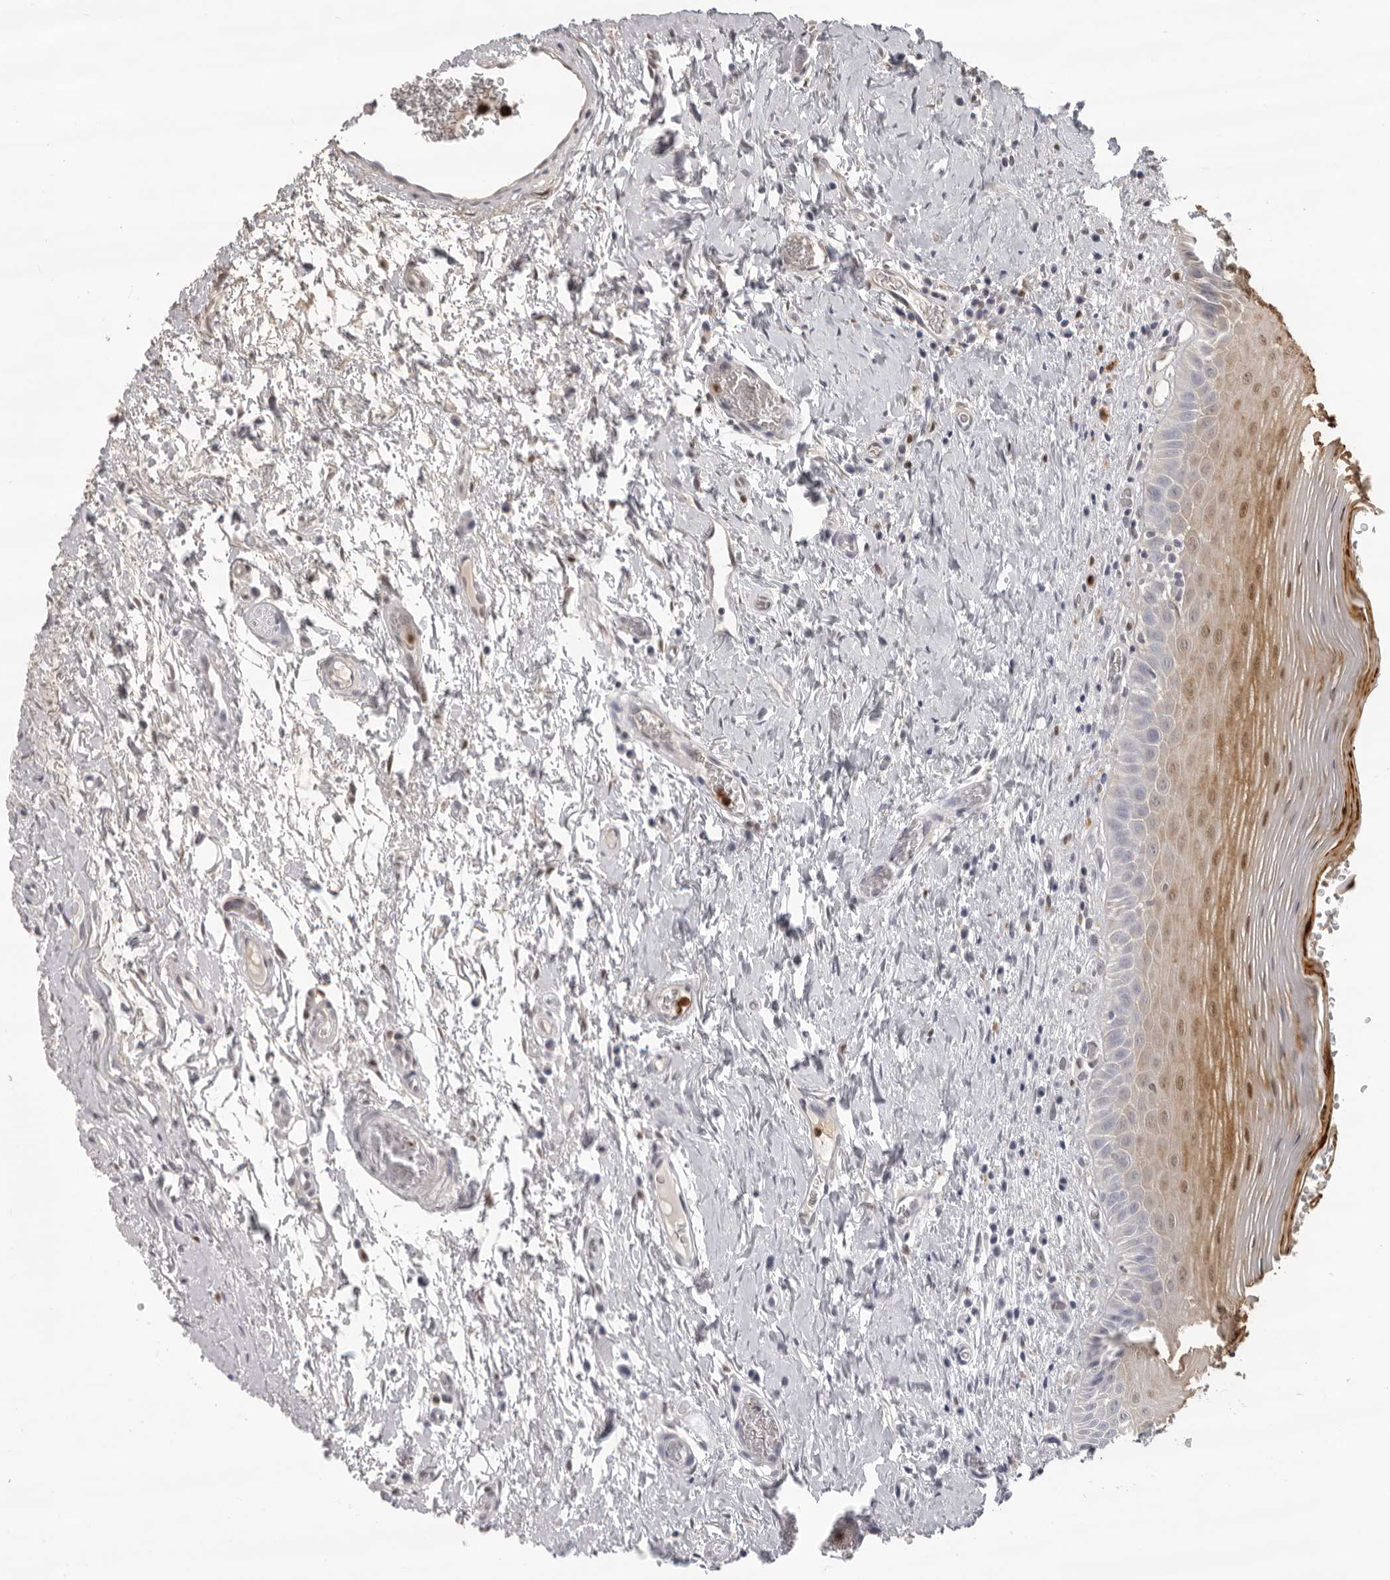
{"staining": {"intensity": "moderate", "quantity": "25%-75%", "location": "cytoplasmic/membranous,nuclear"}, "tissue": "oral mucosa", "cell_type": "Squamous epithelial cells", "image_type": "normal", "snomed": [{"axis": "morphology", "description": "Normal tissue, NOS"}, {"axis": "topography", "description": "Oral tissue"}], "caption": "Human oral mucosa stained with a brown dye shows moderate cytoplasmic/membranous,nuclear positive expression in about 25%-75% of squamous epithelial cells.", "gene": "IL31", "patient": {"sex": "male", "age": 82}}